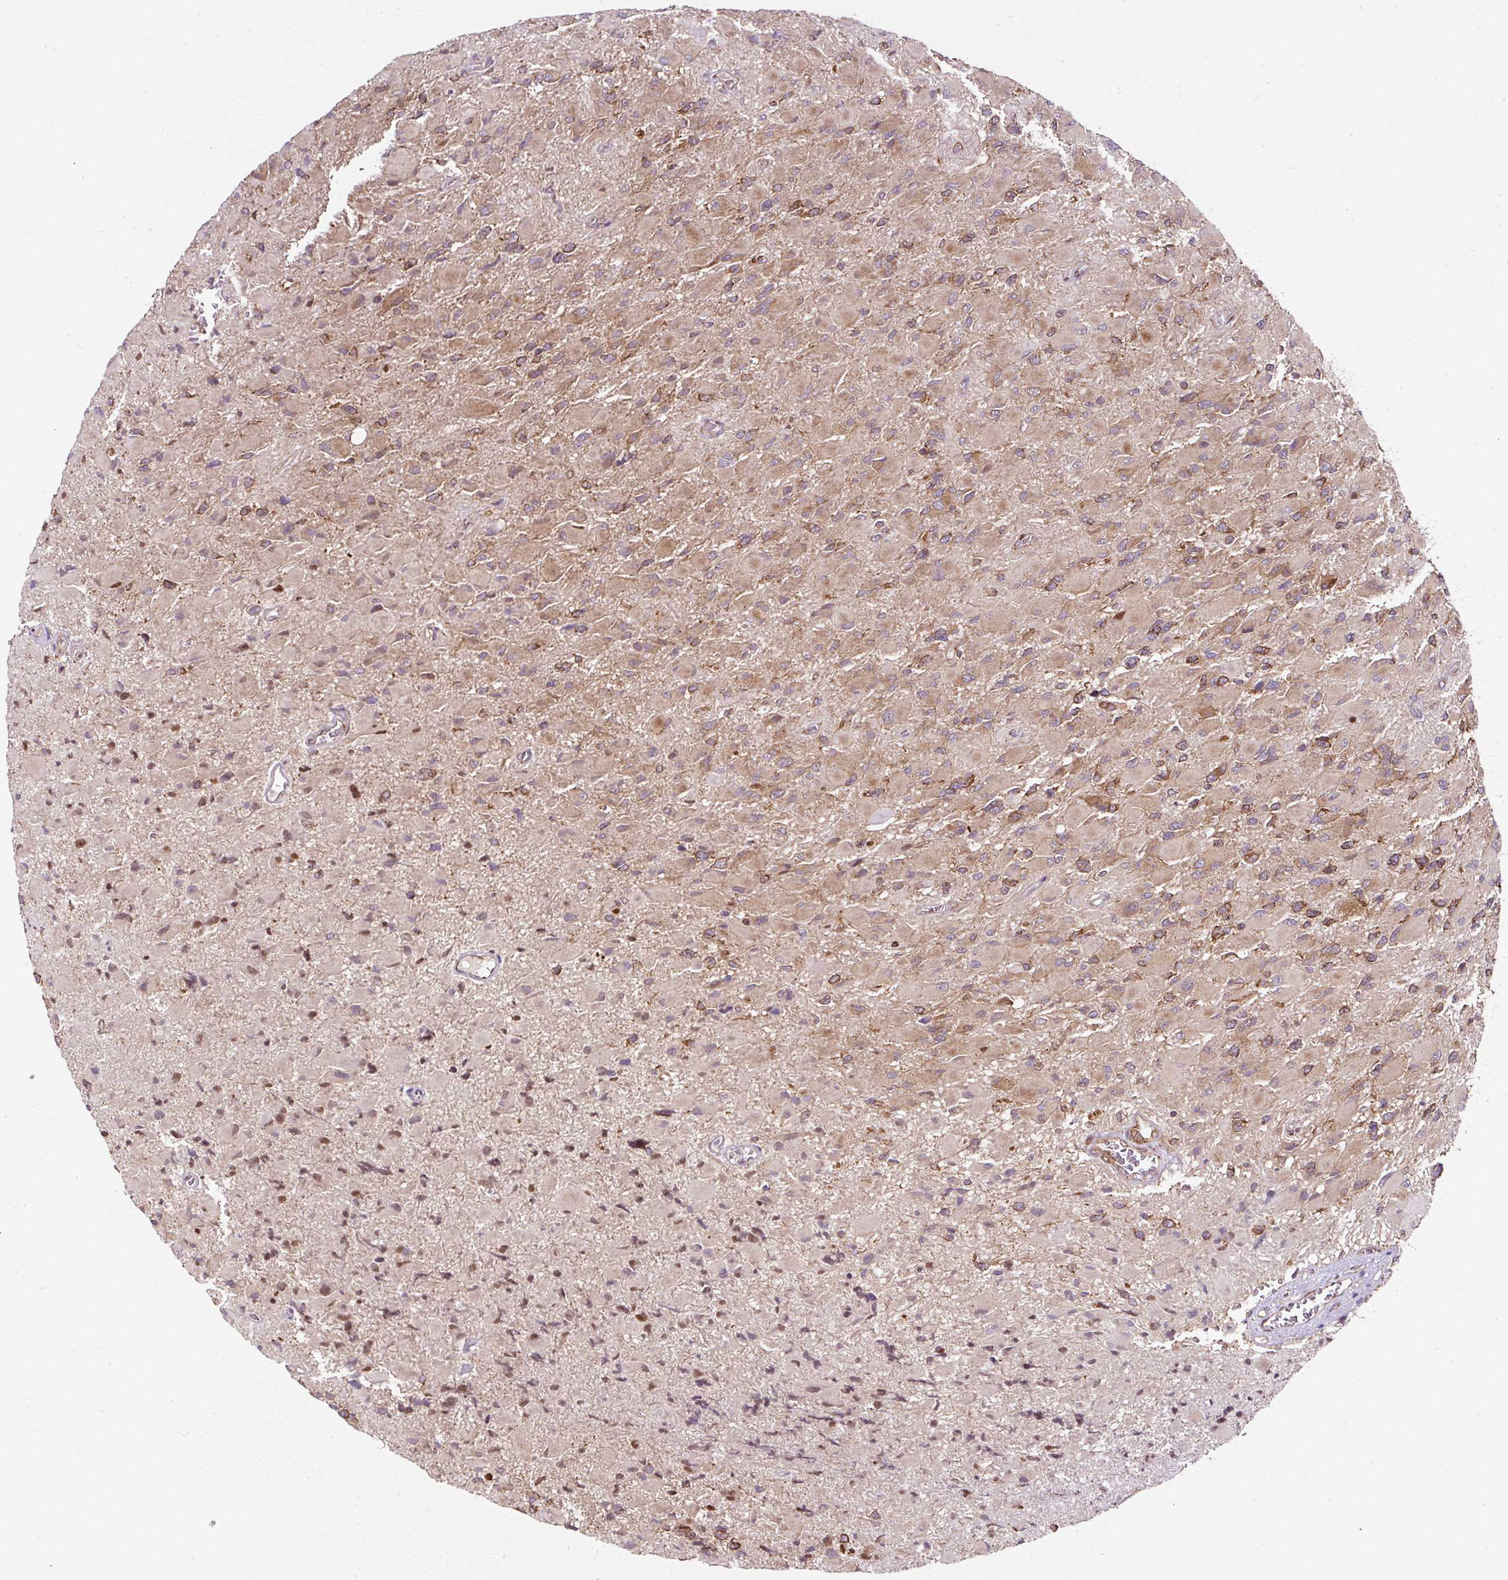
{"staining": {"intensity": "weak", "quantity": ">75%", "location": "cytoplasmic/membranous"}, "tissue": "glioma", "cell_type": "Tumor cells", "image_type": "cancer", "snomed": [{"axis": "morphology", "description": "Glioma, malignant, High grade"}, {"axis": "topography", "description": "Cerebral cortex"}], "caption": "Malignant glioma (high-grade) tissue reveals weak cytoplasmic/membranous expression in approximately >75% of tumor cells", "gene": "KDM4E", "patient": {"sex": "female", "age": 36}}